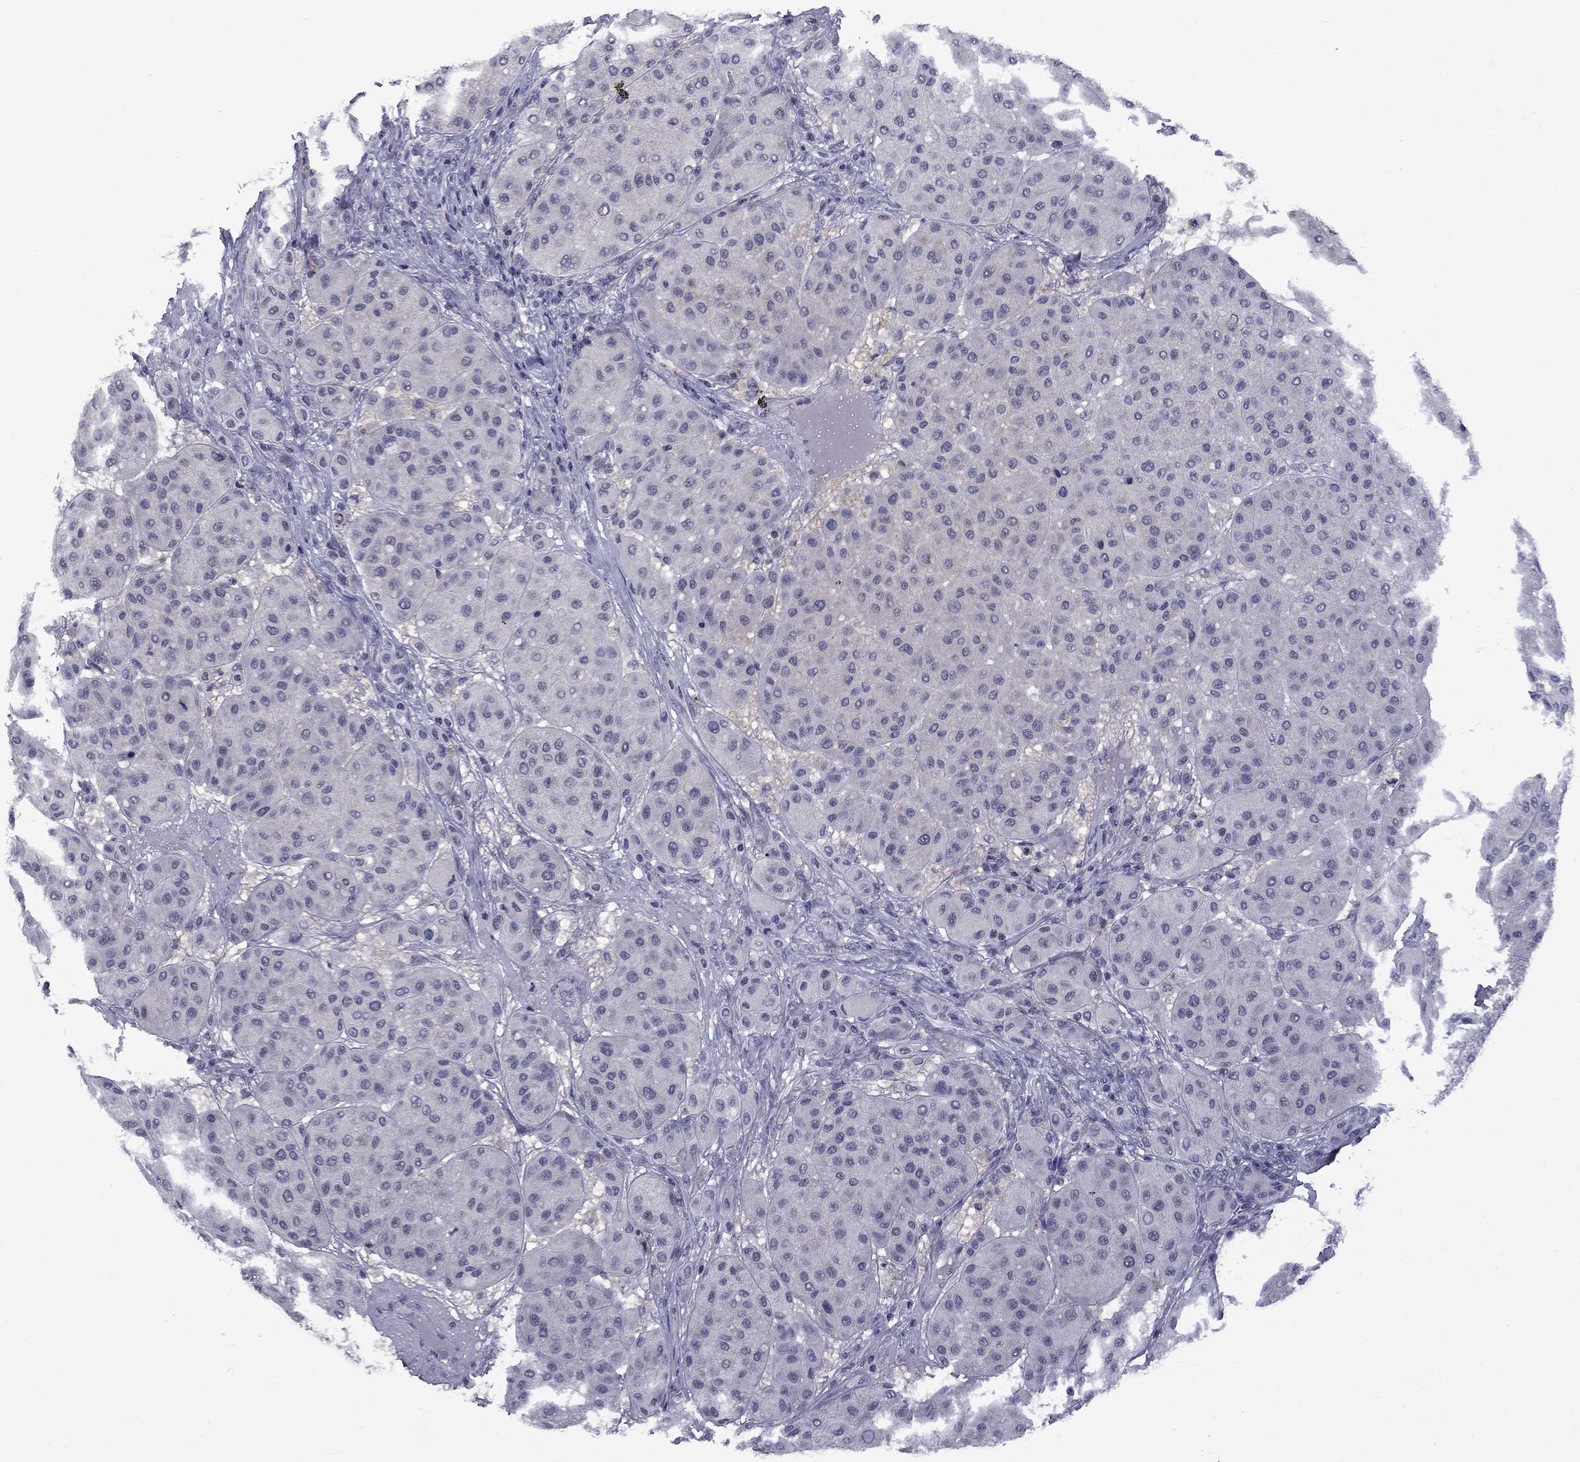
{"staining": {"intensity": "negative", "quantity": "none", "location": "none"}, "tissue": "melanoma", "cell_type": "Tumor cells", "image_type": "cancer", "snomed": [{"axis": "morphology", "description": "Malignant melanoma, Metastatic site"}, {"axis": "topography", "description": "Smooth muscle"}], "caption": "This is a histopathology image of immunohistochemistry staining of melanoma, which shows no positivity in tumor cells.", "gene": "SNTA1", "patient": {"sex": "male", "age": 41}}